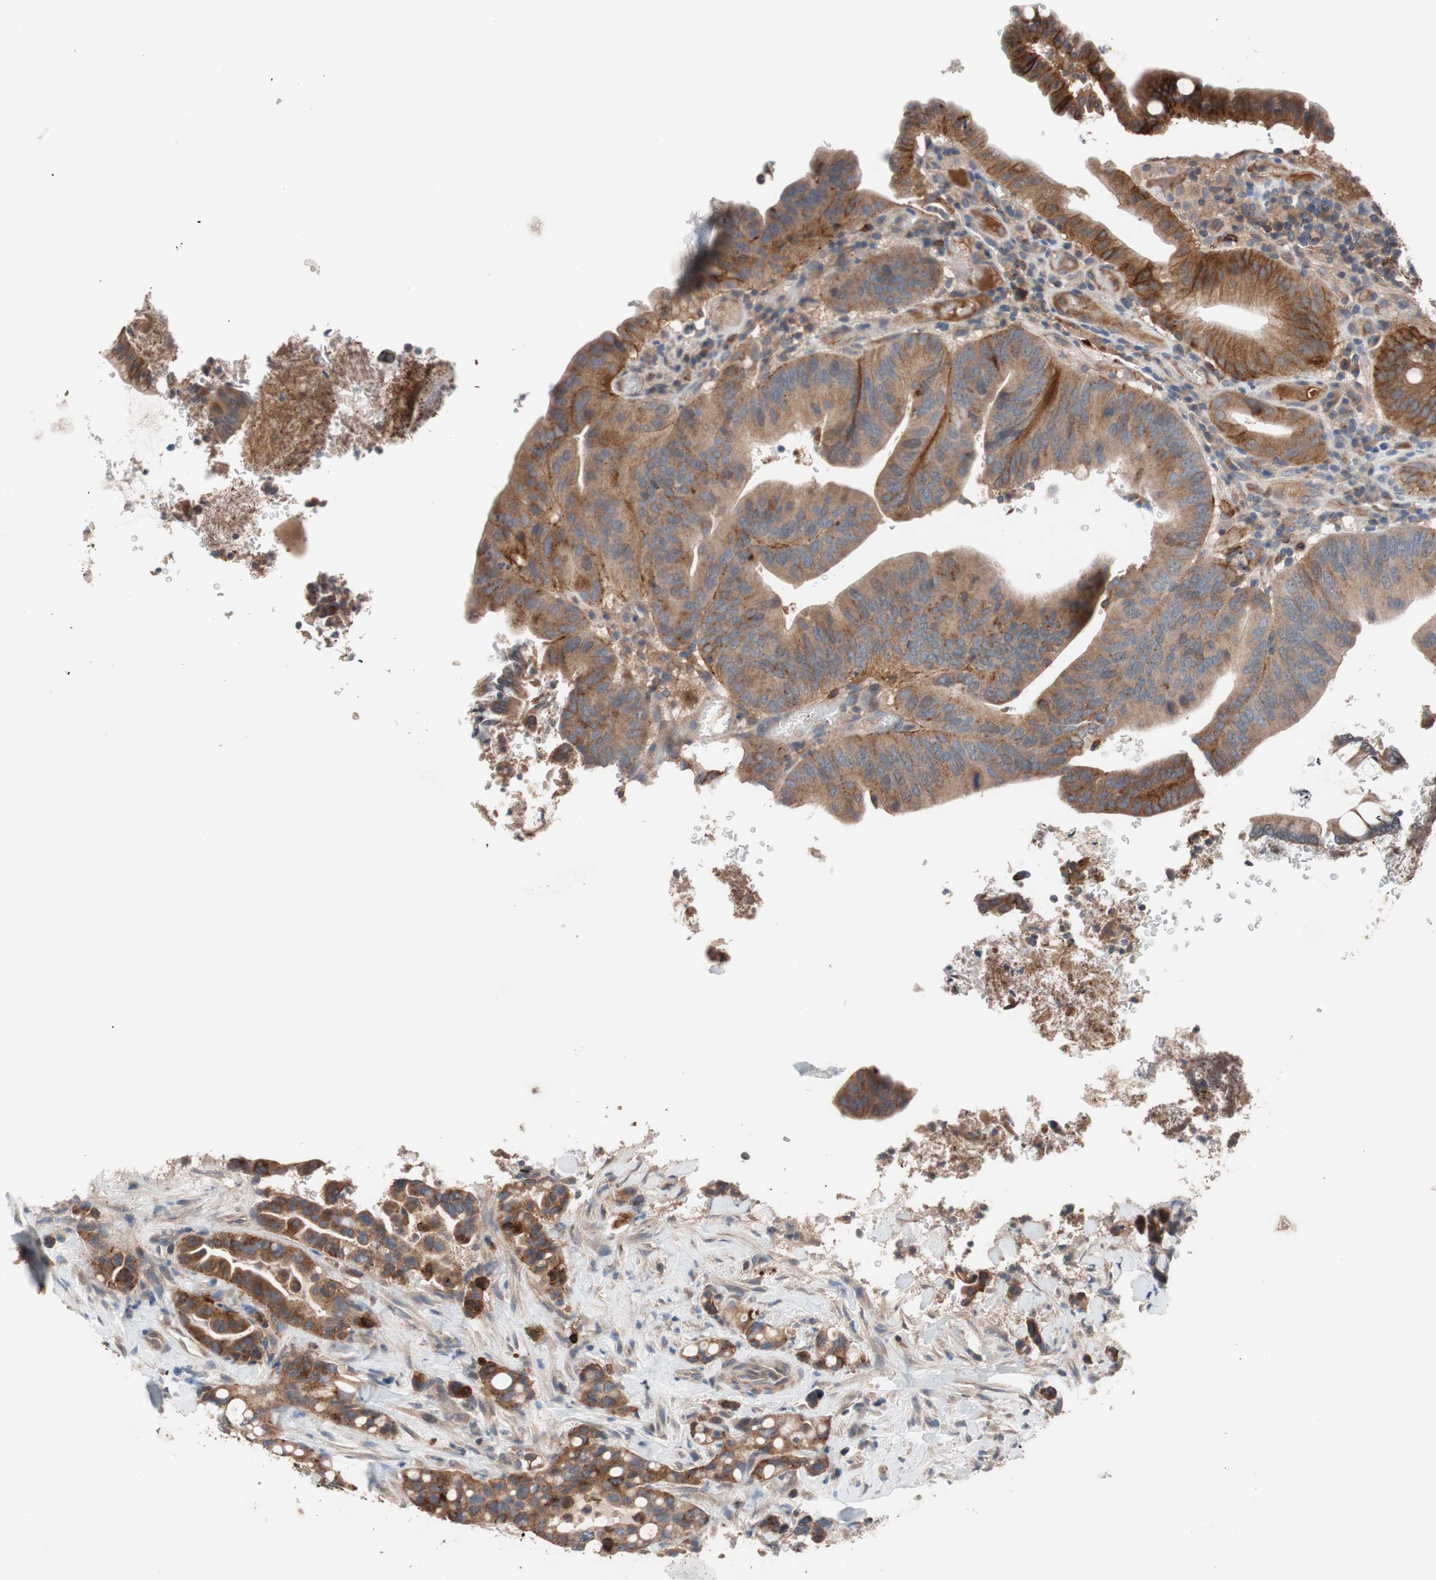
{"staining": {"intensity": "moderate", "quantity": ">75%", "location": "cytoplasmic/membranous"}, "tissue": "colorectal cancer", "cell_type": "Tumor cells", "image_type": "cancer", "snomed": [{"axis": "morphology", "description": "Normal tissue, NOS"}, {"axis": "morphology", "description": "Adenocarcinoma, NOS"}, {"axis": "topography", "description": "Colon"}], "caption": "Colorectal adenocarcinoma stained for a protein (brown) demonstrates moderate cytoplasmic/membranous positive expression in about >75% of tumor cells.", "gene": "SDC4", "patient": {"sex": "male", "age": 82}}